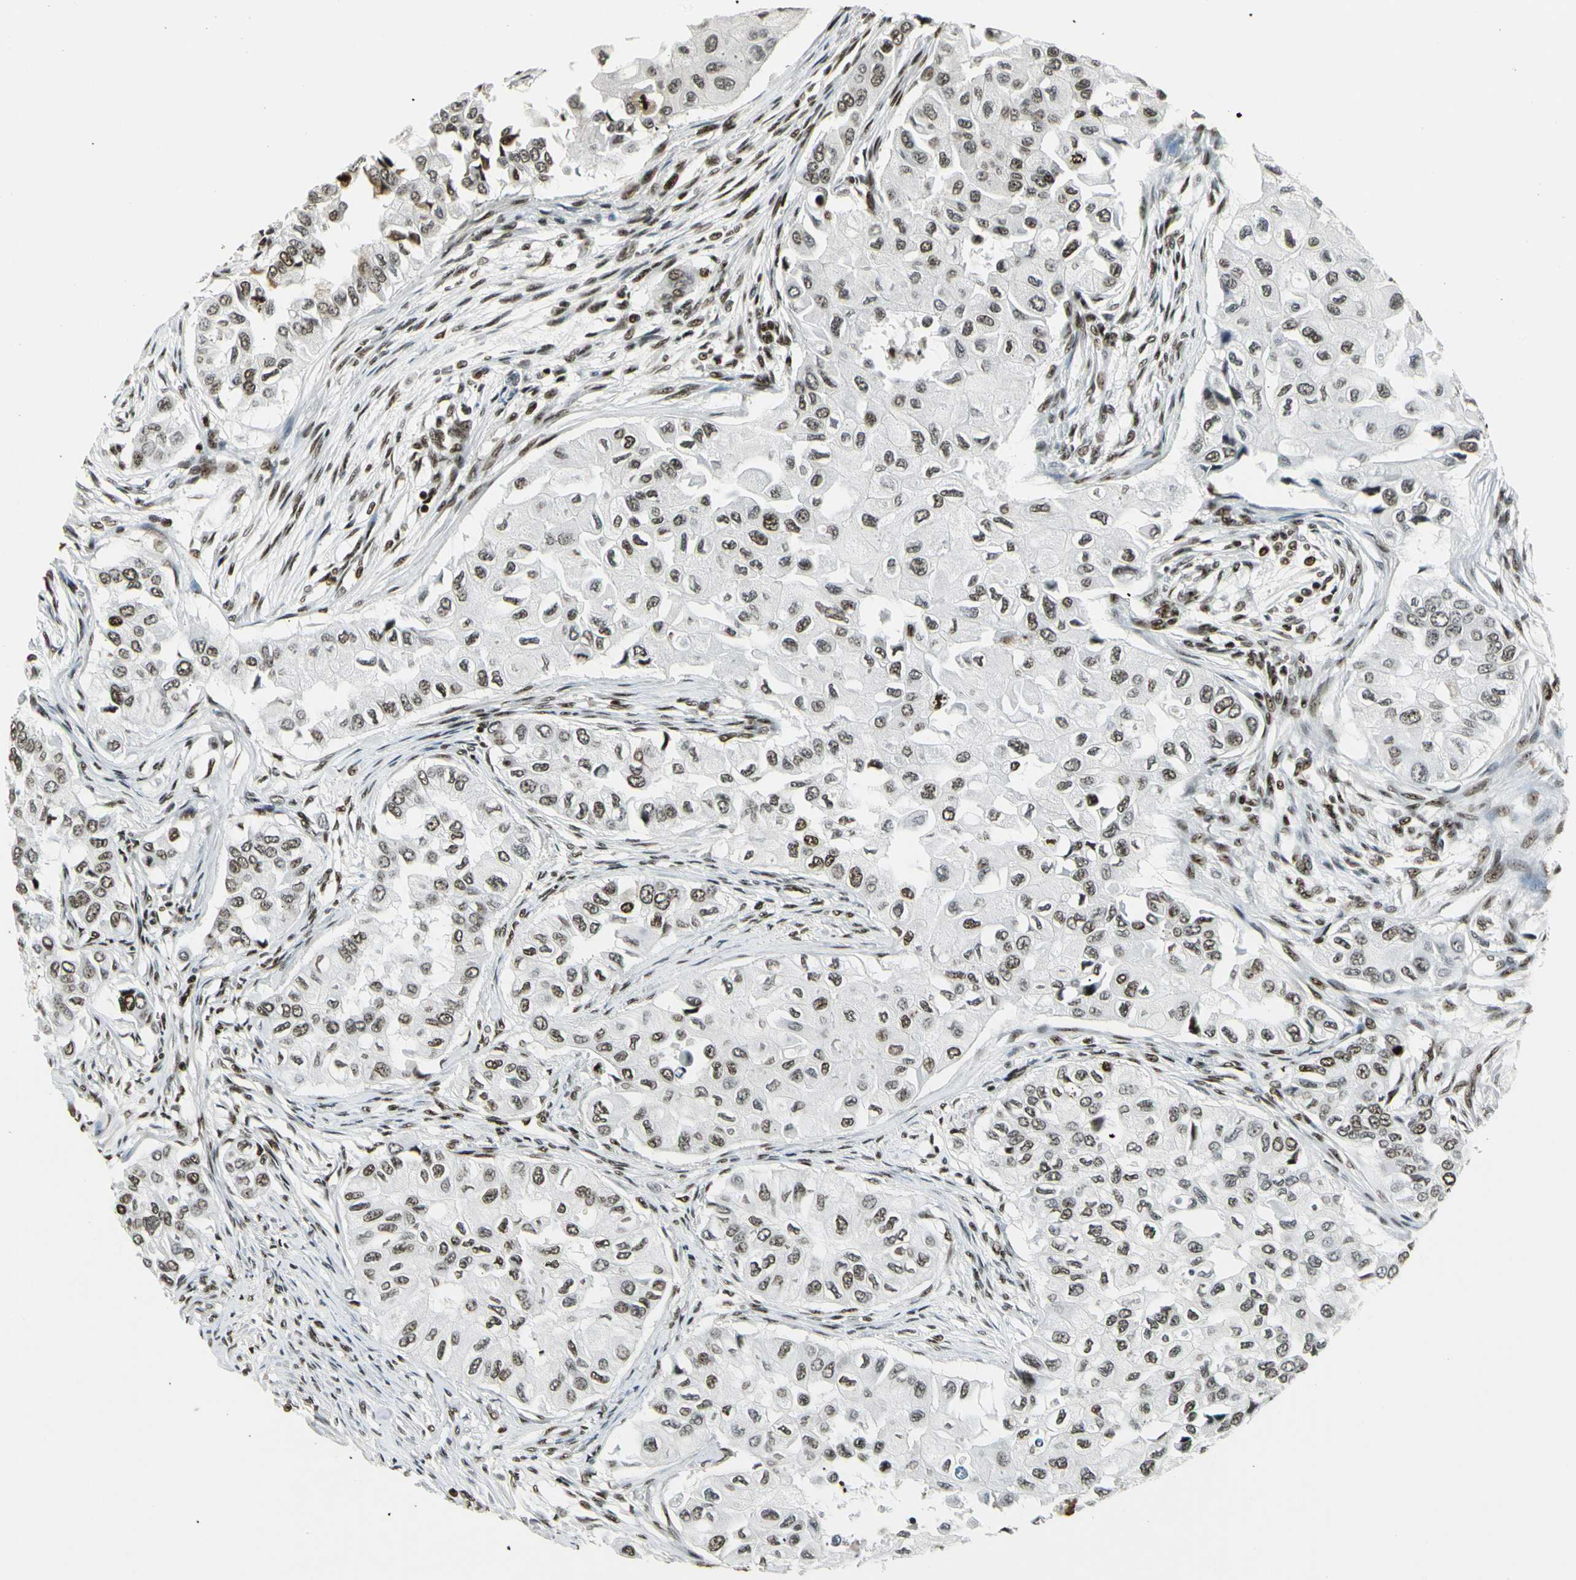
{"staining": {"intensity": "moderate", "quantity": ">75%", "location": "nuclear"}, "tissue": "breast cancer", "cell_type": "Tumor cells", "image_type": "cancer", "snomed": [{"axis": "morphology", "description": "Normal tissue, NOS"}, {"axis": "morphology", "description": "Duct carcinoma"}, {"axis": "topography", "description": "Breast"}], "caption": "Breast cancer (infiltrating ductal carcinoma) stained for a protein demonstrates moderate nuclear positivity in tumor cells. The staining was performed using DAB (3,3'-diaminobenzidine), with brown indicating positive protein expression. Nuclei are stained blue with hematoxylin.", "gene": "UBTF", "patient": {"sex": "female", "age": 49}}